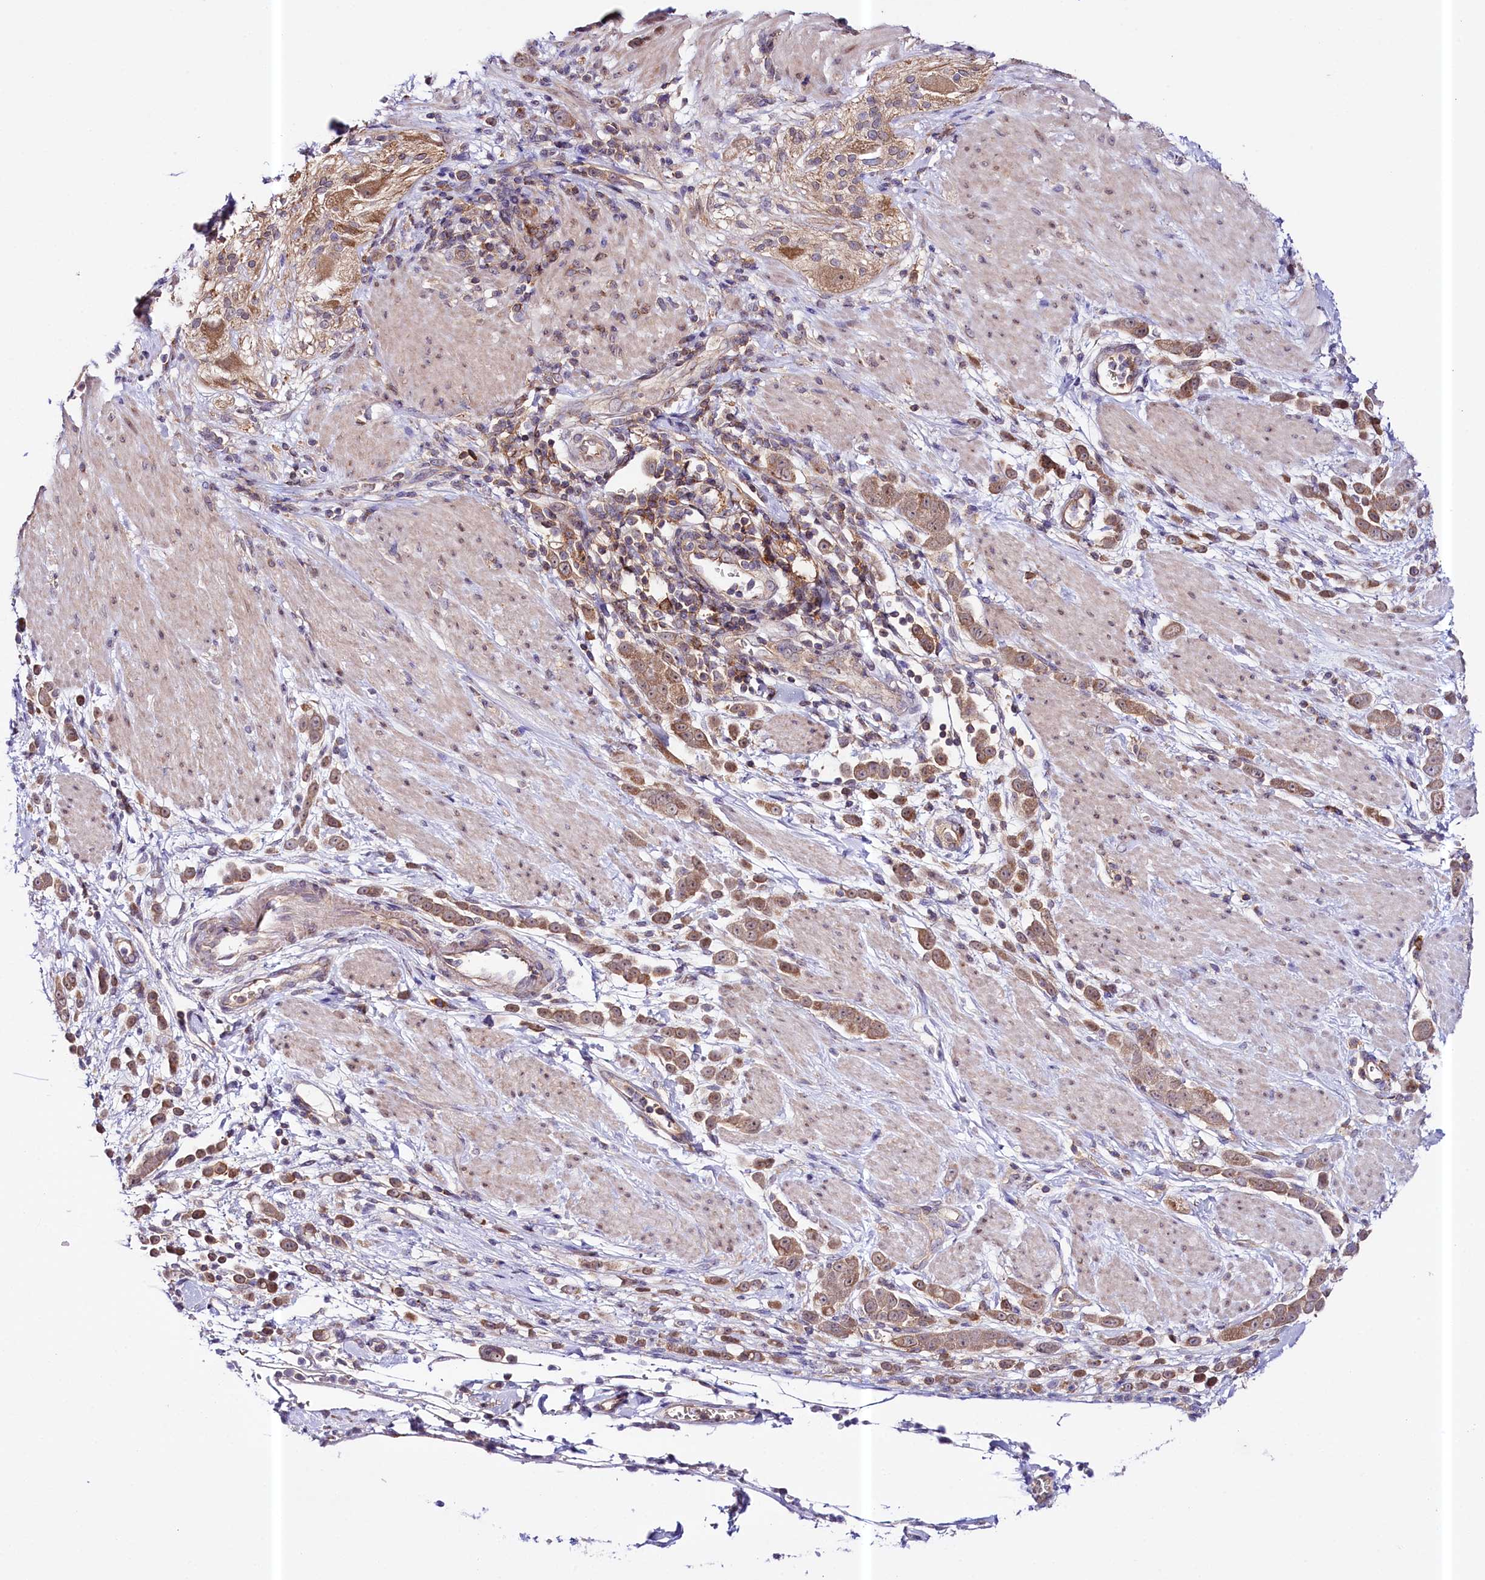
{"staining": {"intensity": "moderate", "quantity": ">75%", "location": "cytoplasmic/membranous"}, "tissue": "pancreatic cancer", "cell_type": "Tumor cells", "image_type": "cancer", "snomed": [{"axis": "morphology", "description": "Normal tissue, NOS"}, {"axis": "morphology", "description": "Adenocarcinoma, NOS"}, {"axis": "topography", "description": "Pancreas"}], "caption": "Immunohistochemical staining of human adenocarcinoma (pancreatic) exhibits medium levels of moderate cytoplasmic/membranous expression in approximately >75% of tumor cells.", "gene": "CEP295", "patient": {"sex": "female", "age": 64}}